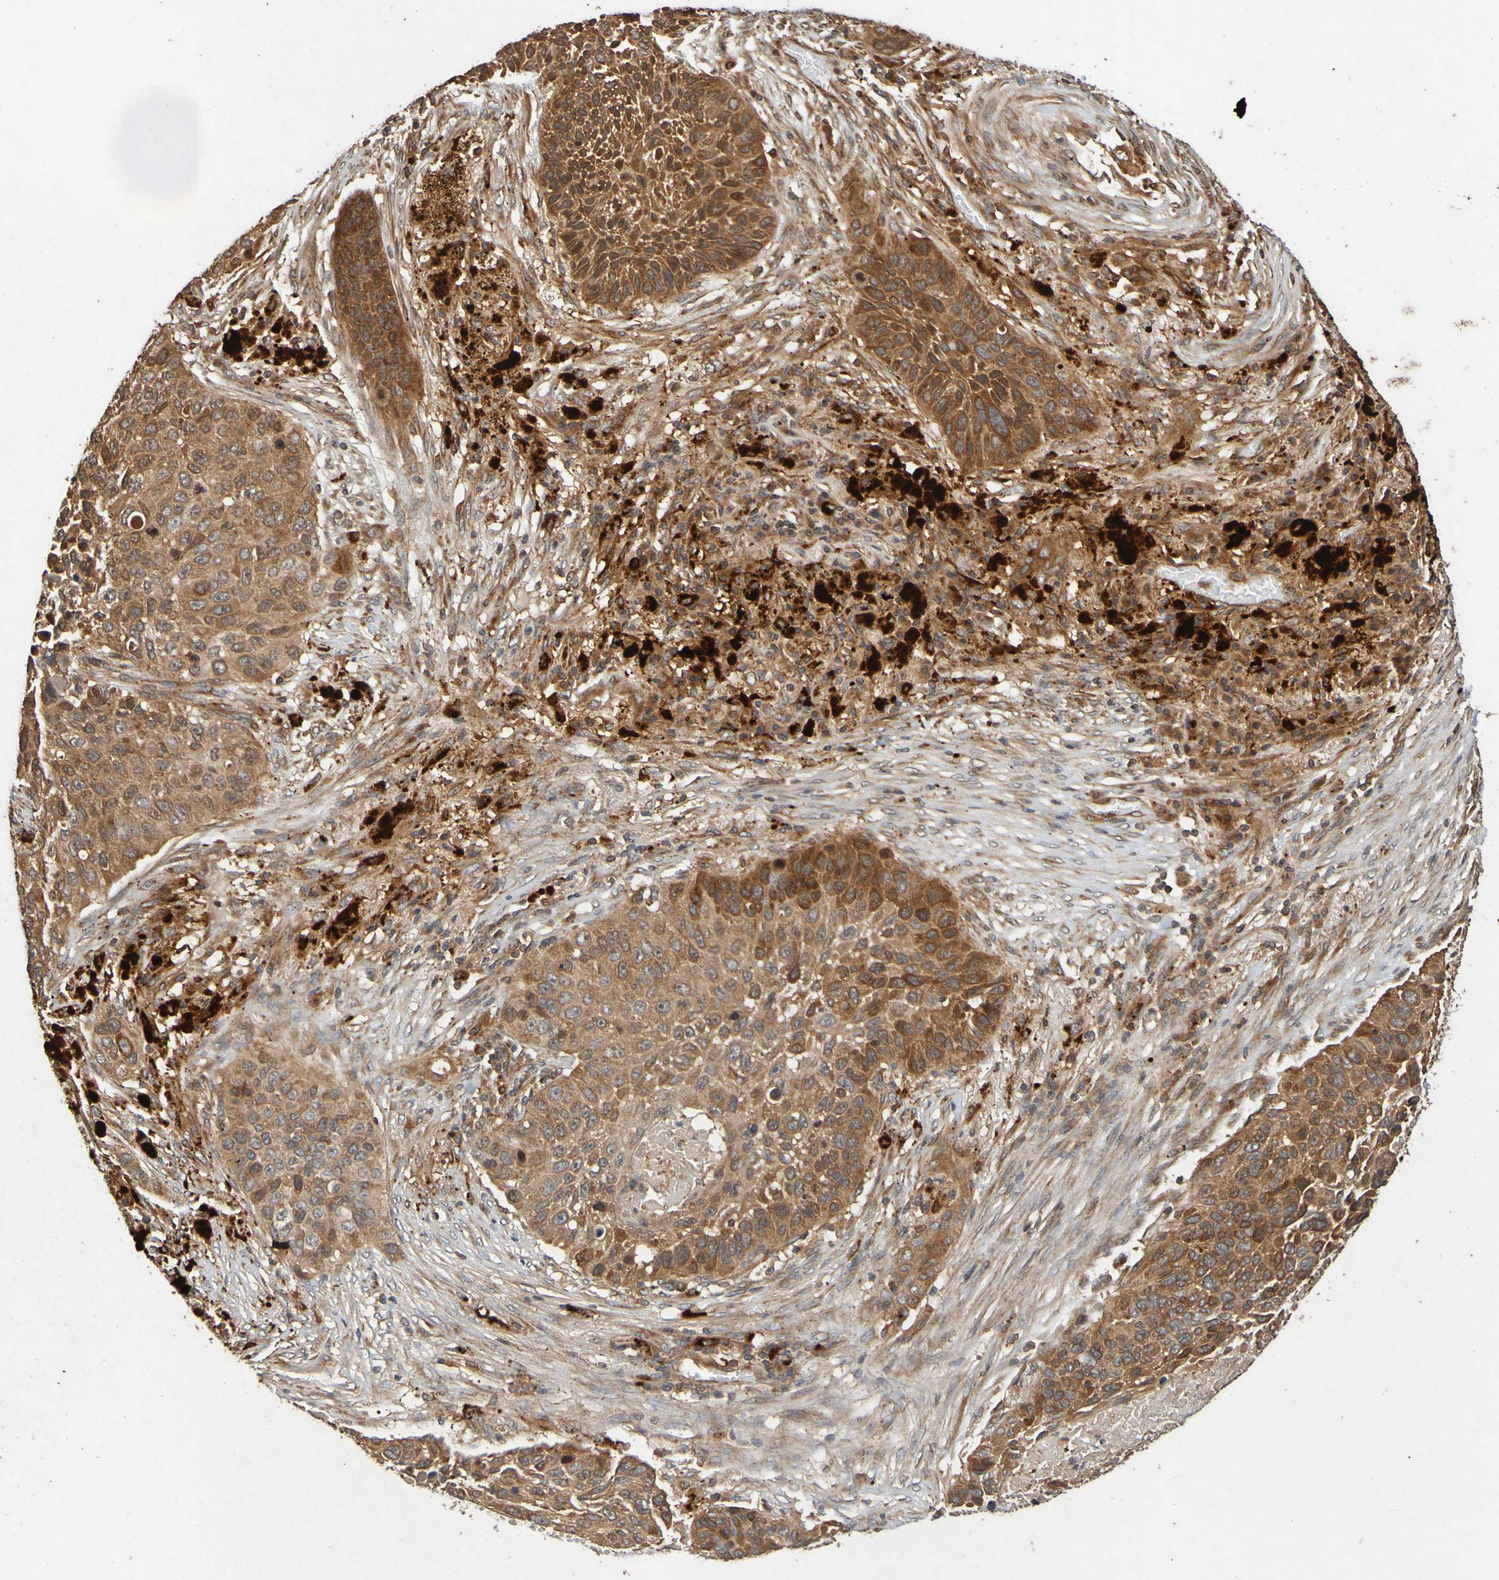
{"staining": {"intensity": "moderate", "quantity": ">75%", "location": "cytoplasmic/membranous"}, "tissue": "lung cancer", "cell_type": "Tumor cells", "image_type": "cancer", "snomed": [{"axis": "morphology", "description": "Squamous cell carcinoma, NOS"}, {"axis": "topography", "description": "Lung"}], "caption": "Lung squamous cell carcinoma stained with a brown dye displays moderate cytoplasmic/membranous positive positivity in approximately >75% of tumor cells.", "gene": "OCRL", "patient": {"sex": "male", "age": 57}}